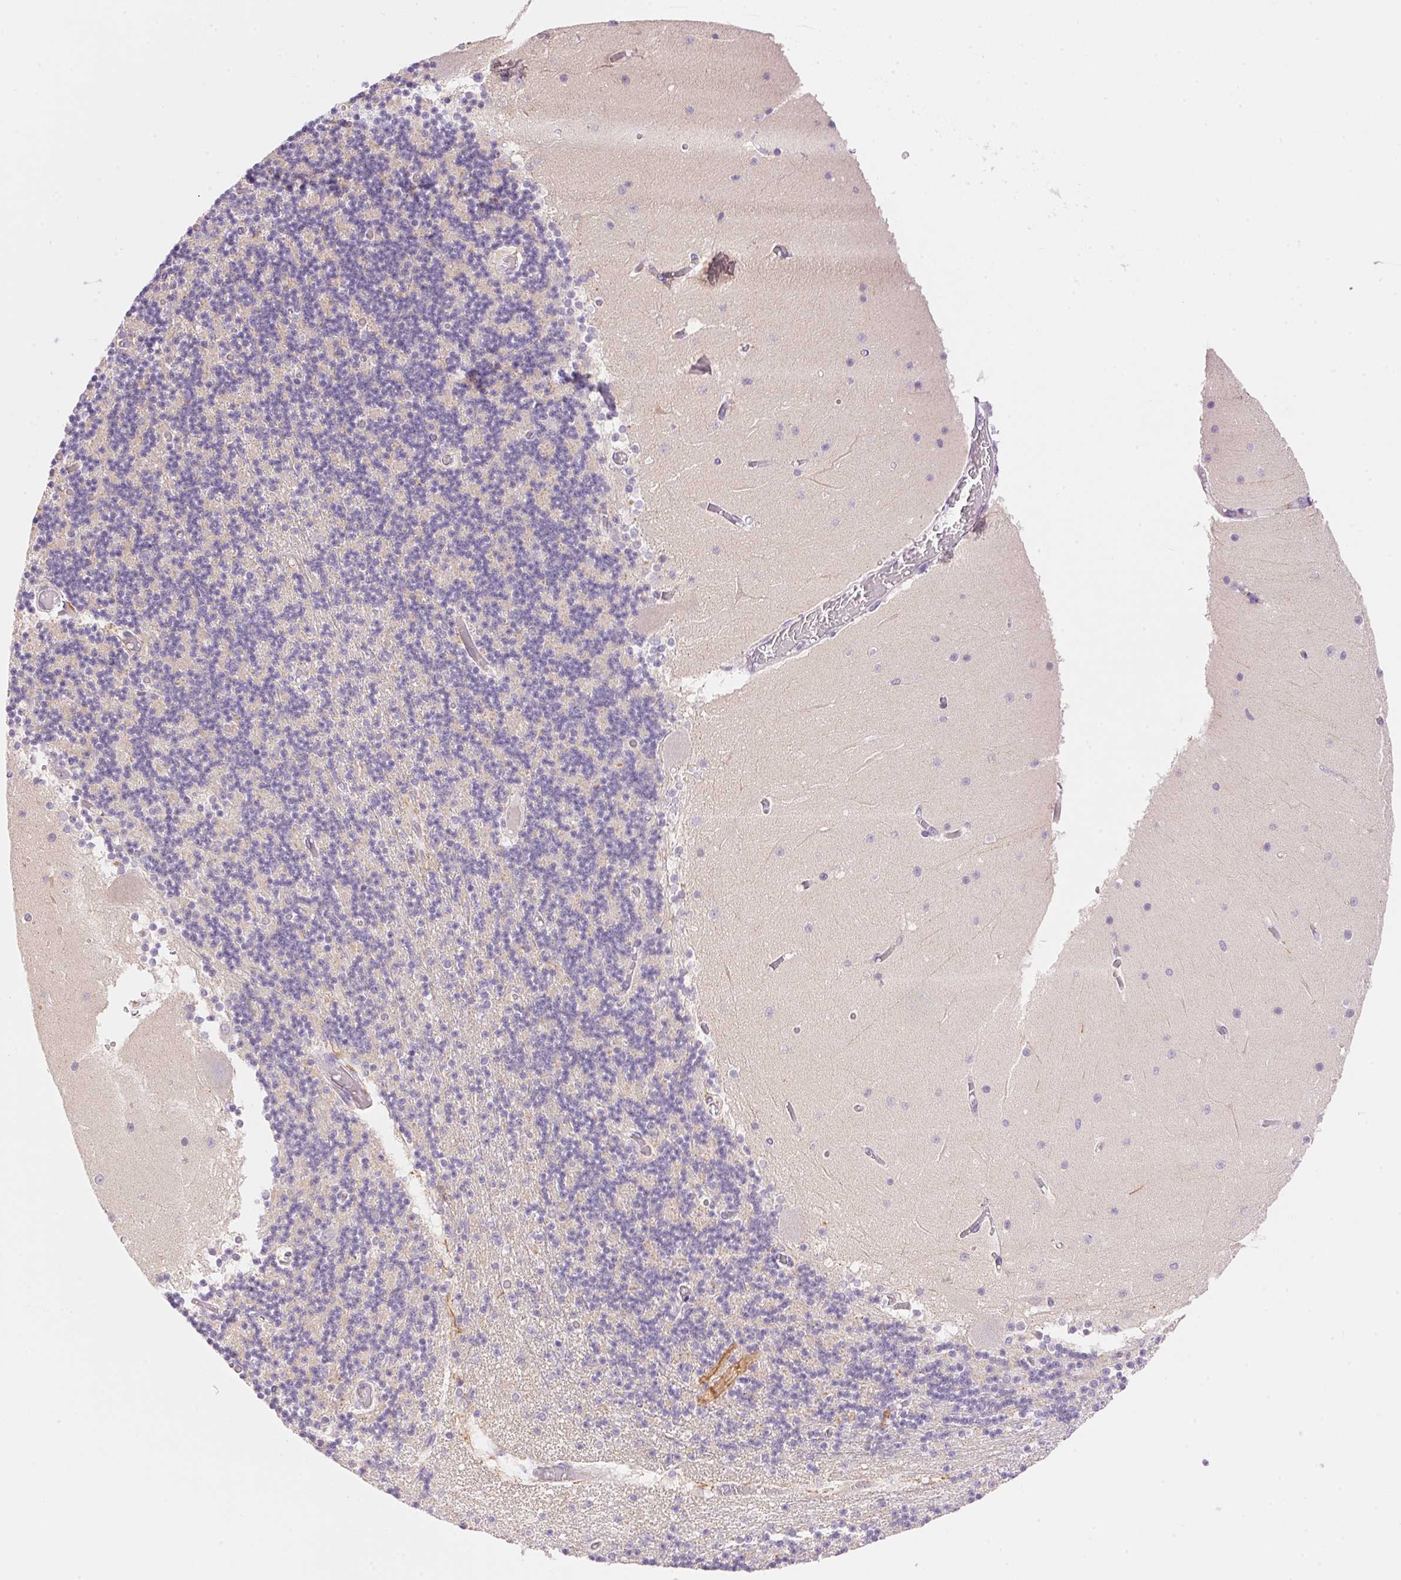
{"staining": {"intensity": "negative", "quantity": "none", "location": "none"}, "tissue": "cerebellum", "cell_type": "Cells in granular layer", "image_type": "normal", "snomed": [{"axis": "morphology", "description": "Normal tissue, NOS"}, {"axis": "topography", "description": "Cerebellum"}], "caption": "Immunohistochemistry (IHC) histopathology image of benign cerebellum: cerebellum stained with DAB (3,3'-diaminobenzidine) reveals no significant protein staining in cells in granular layer. The staining was performed using DAB to visualize the protein expression in brown, while the nuclei were stained in blue with hematoxylin (Magnification: 20x).", "gene": "TEKT1", "patient": {"sex": "female", "age": 28}}